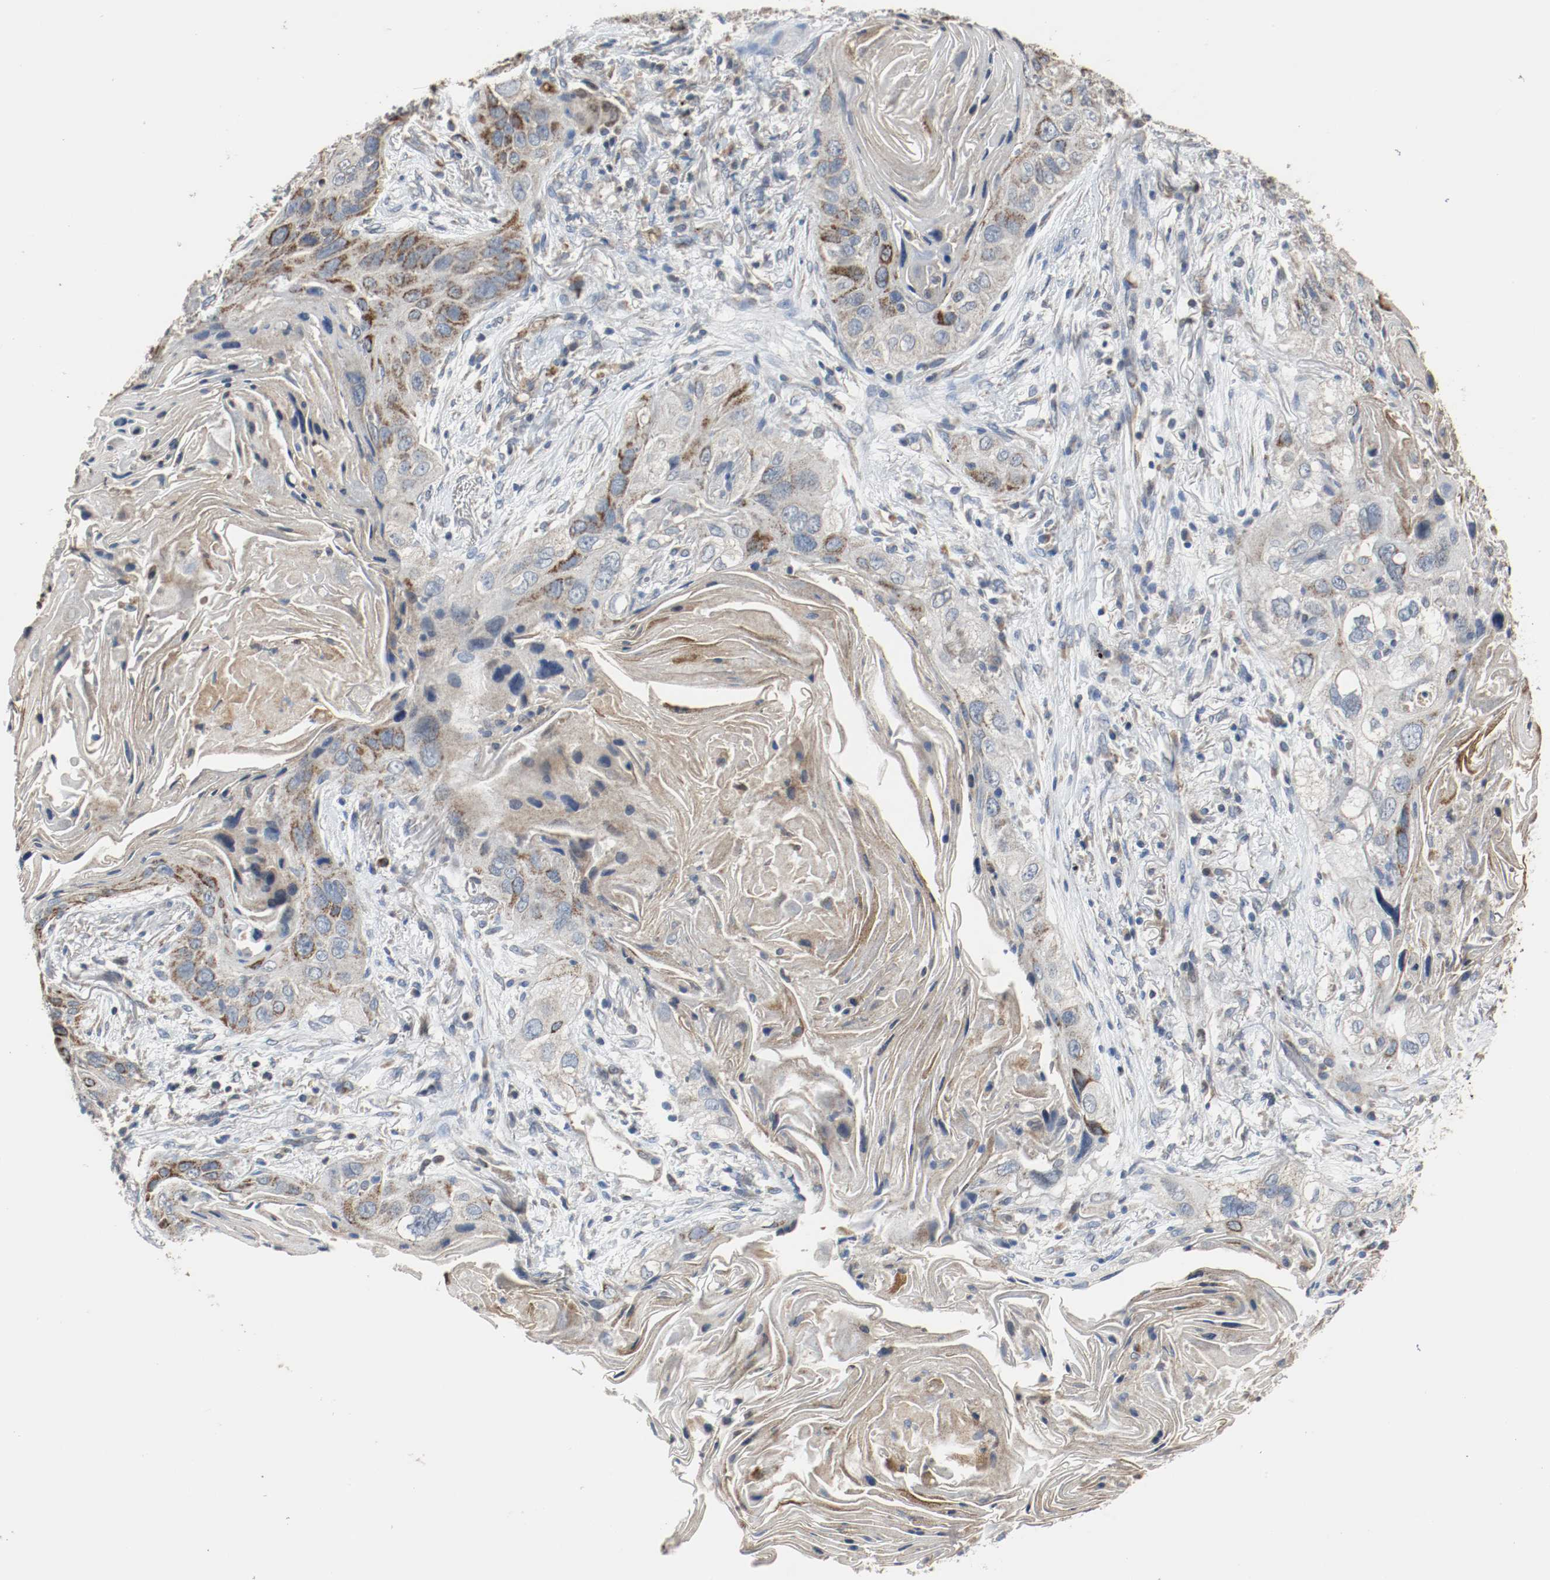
{"staining": {"intensity": "strong", "quantity": "25%-75%", "location": "cytoplasmic/membranous"}, "tissue": "lung cancer", "cell_type": "Tumor cells", "image_type": "cancer", "snomed": [{"axis": "morphology", "description": "Squamous cell carcinoma, NOS"}, {"axis": "topography", "description": "Lung"}], "caption": "Immunohistochemistry (IHC) (DAB (3,3'-diaminobenzidine)) staining of human lung cancer displays strong cytoplasmic/membranous protein positivity in about 25%-75% of tumor cells. (DAB IHC, brown staining for protein, blue staining for nuclei).", "gene": "ALDH4A1", "patient": {"sex": "female", "age": 67}}